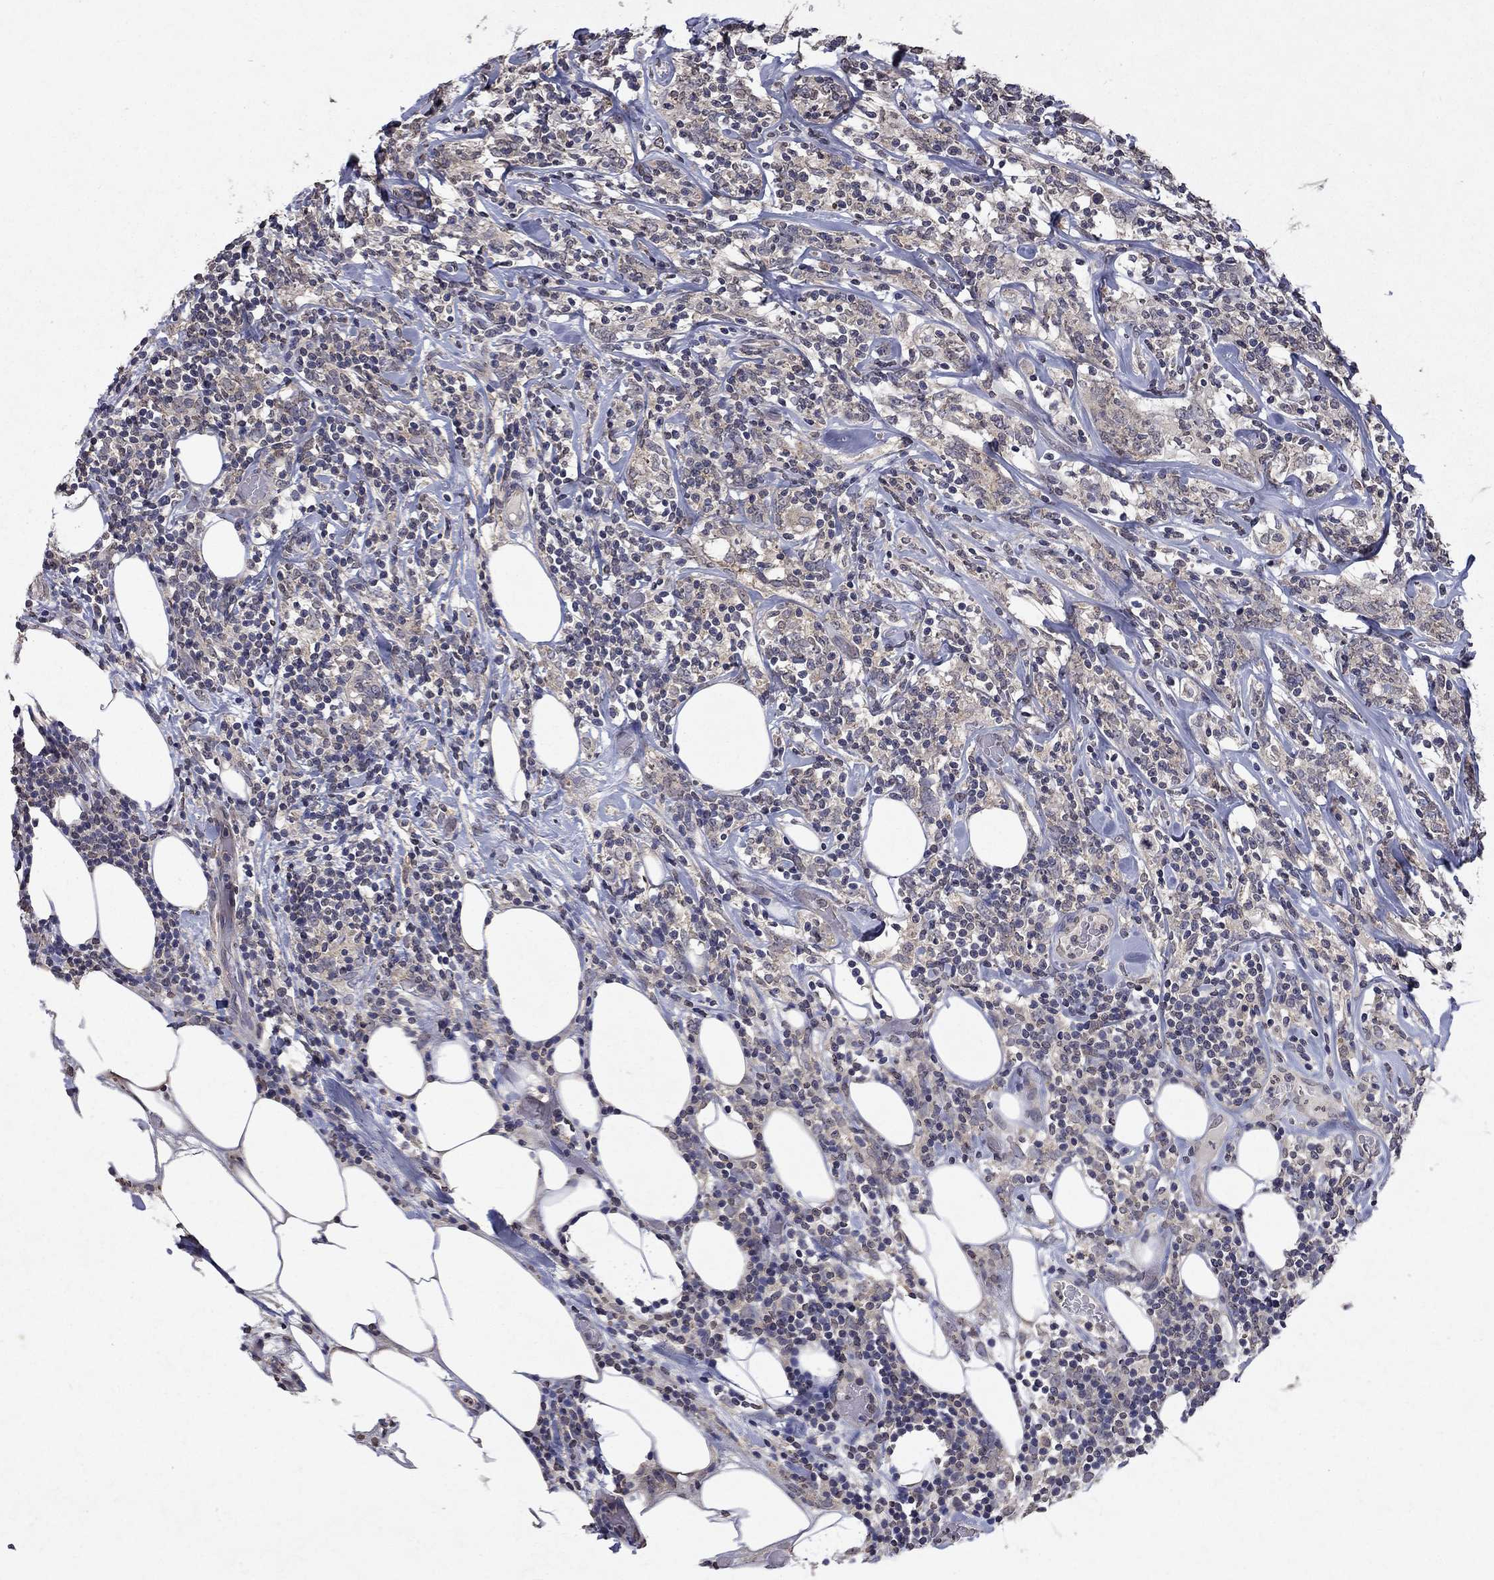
{"staining": {"intensity": "weak", "quantity": "25%-75%", "location": "cytoplasmic/membranous"}, "tissue": "lymphoma", "cell_type": "Tumor cells", "image_type": "cancer", "snomed": [{"axis": "morphology", "description": "Malignant lymphoma, non-Hodgkin's type, High grade"}, {"axis": "topography", "description": "Lymph node"}], "caption": "Protein expression analysis of human lymphoma reveals weak cytoplasmic/membranous expression in about 25%-75% of tumor cells.", "gene": "TTC38", "patient": {"sex": "female", "age": 84}}